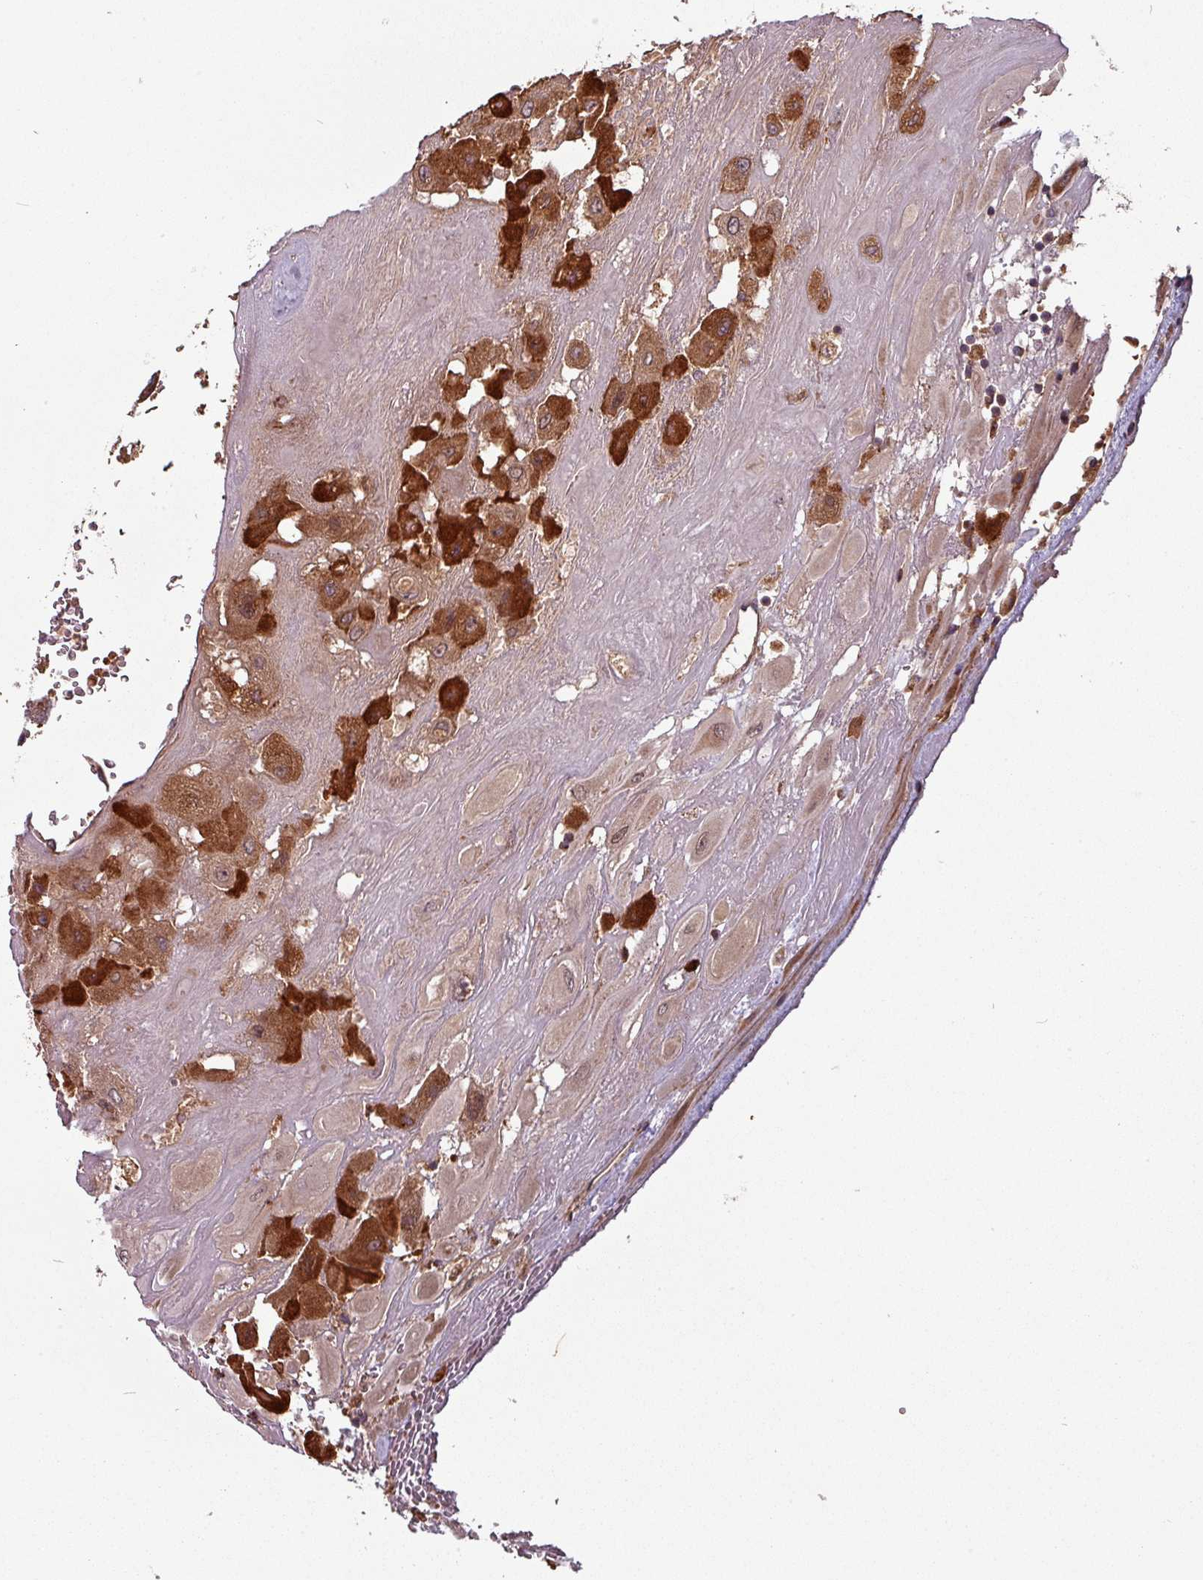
{"staining": {"intensity": "strong", "quantity": ">75%", "location": "cytoplasmic/membranous"}, "tissue": "placenta", "cell_type": "Decidual cells", "image_type": "normal", "snomed": [{"axis": "morphology", "description": "Normal tissue, NOS"}, {"axis": "topography", "description": "Placenta"}], "caption": "Protein staining demonstrates strong cytoplasmic/membranous positivity in approximately >75% of decidual cells in benign placenta.", "gene": "GSKIP", "patient": {"sex": "female", "age": 32}}